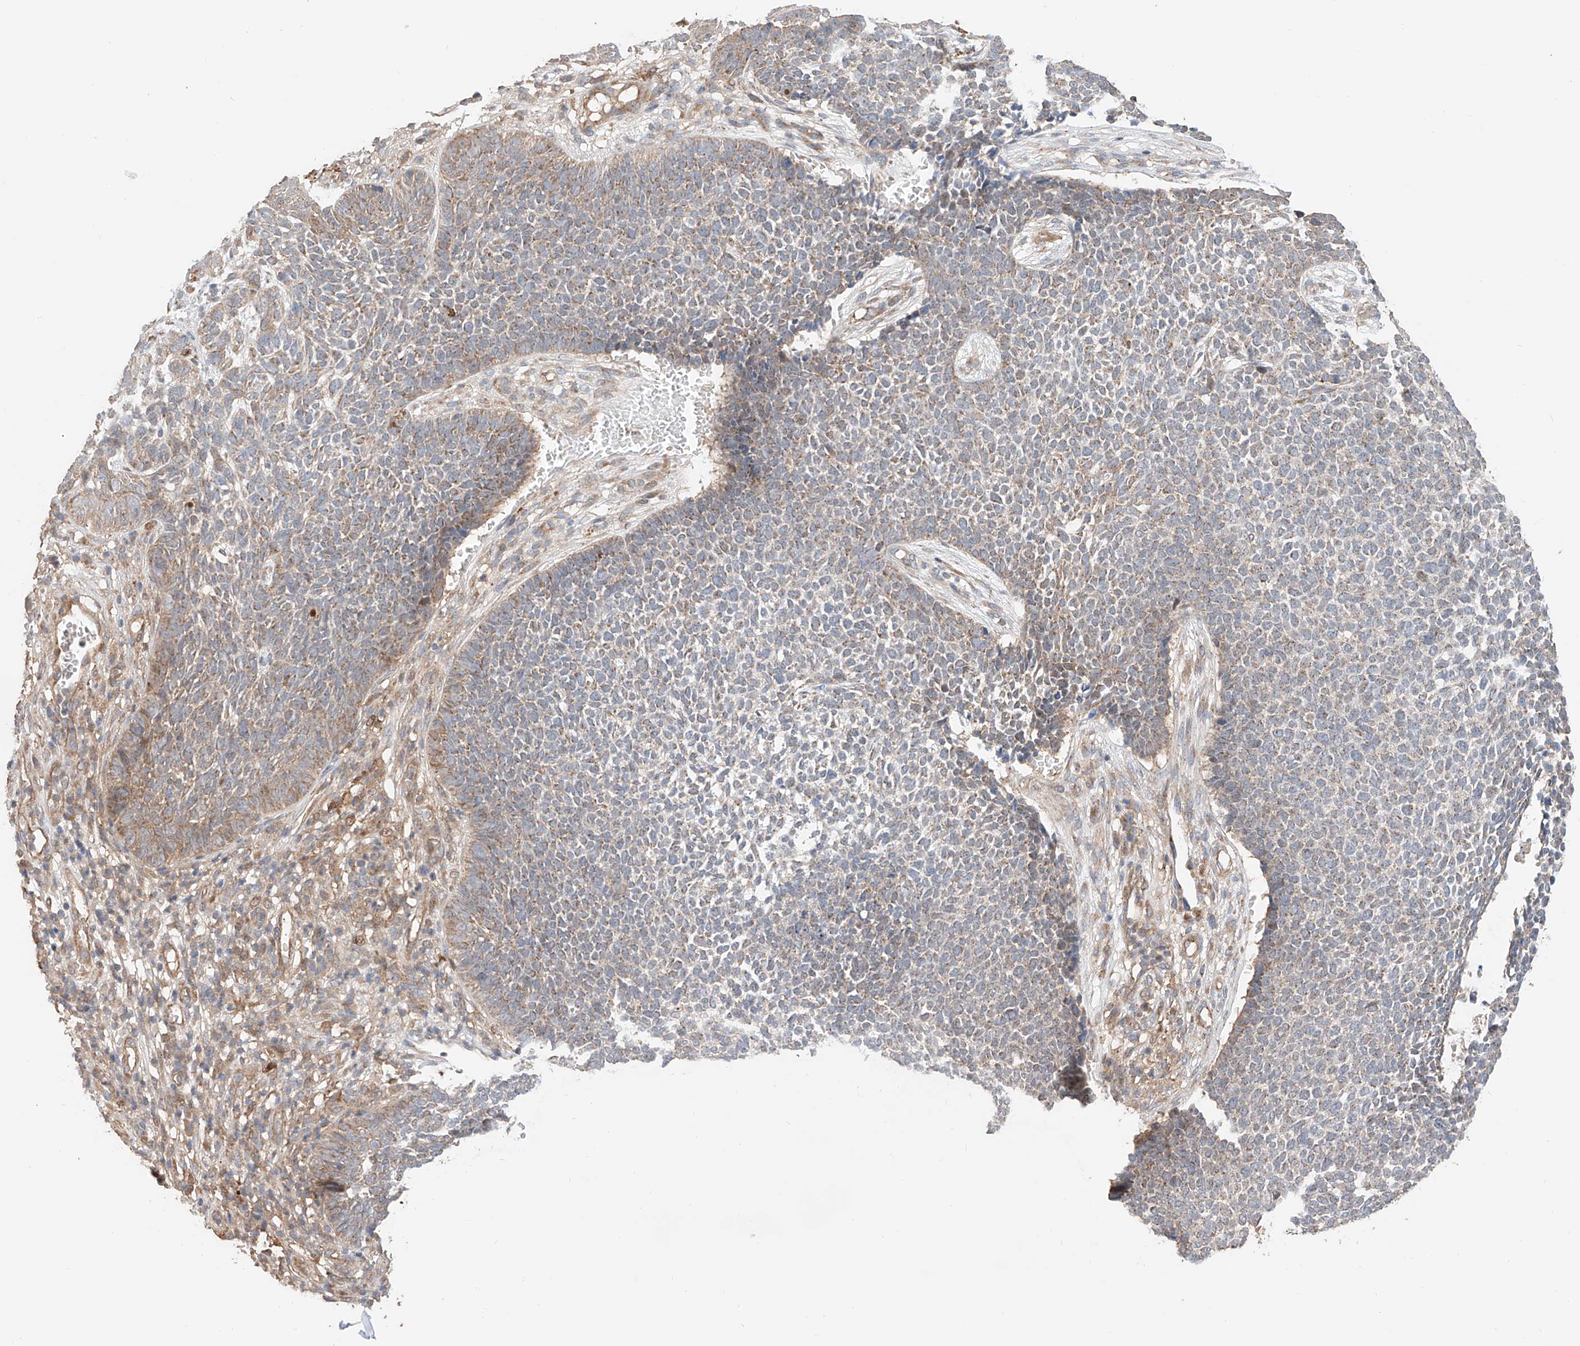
{"staining": {"intensity": "moderate", "quantity": "25%-75%", "location": "cytoplasmic/membranous"}, "tissue": "skin cancer", "cell_type": "Tumor cells", "image_type": "cancer", "snomed": [{"axis": "morphology", "description": "Basal cell carcinoma"}, {"axis": "topography", "description": "Skin"}], "caption": "Protein expression analysis of human basal cell carcinoma (skin) reveals moderate cytoplasmic/membranous positivity in about 25%-75% of tumor cells.", "gene": "MOSPD1", "patient": {"sex": "female", "age": 84}}